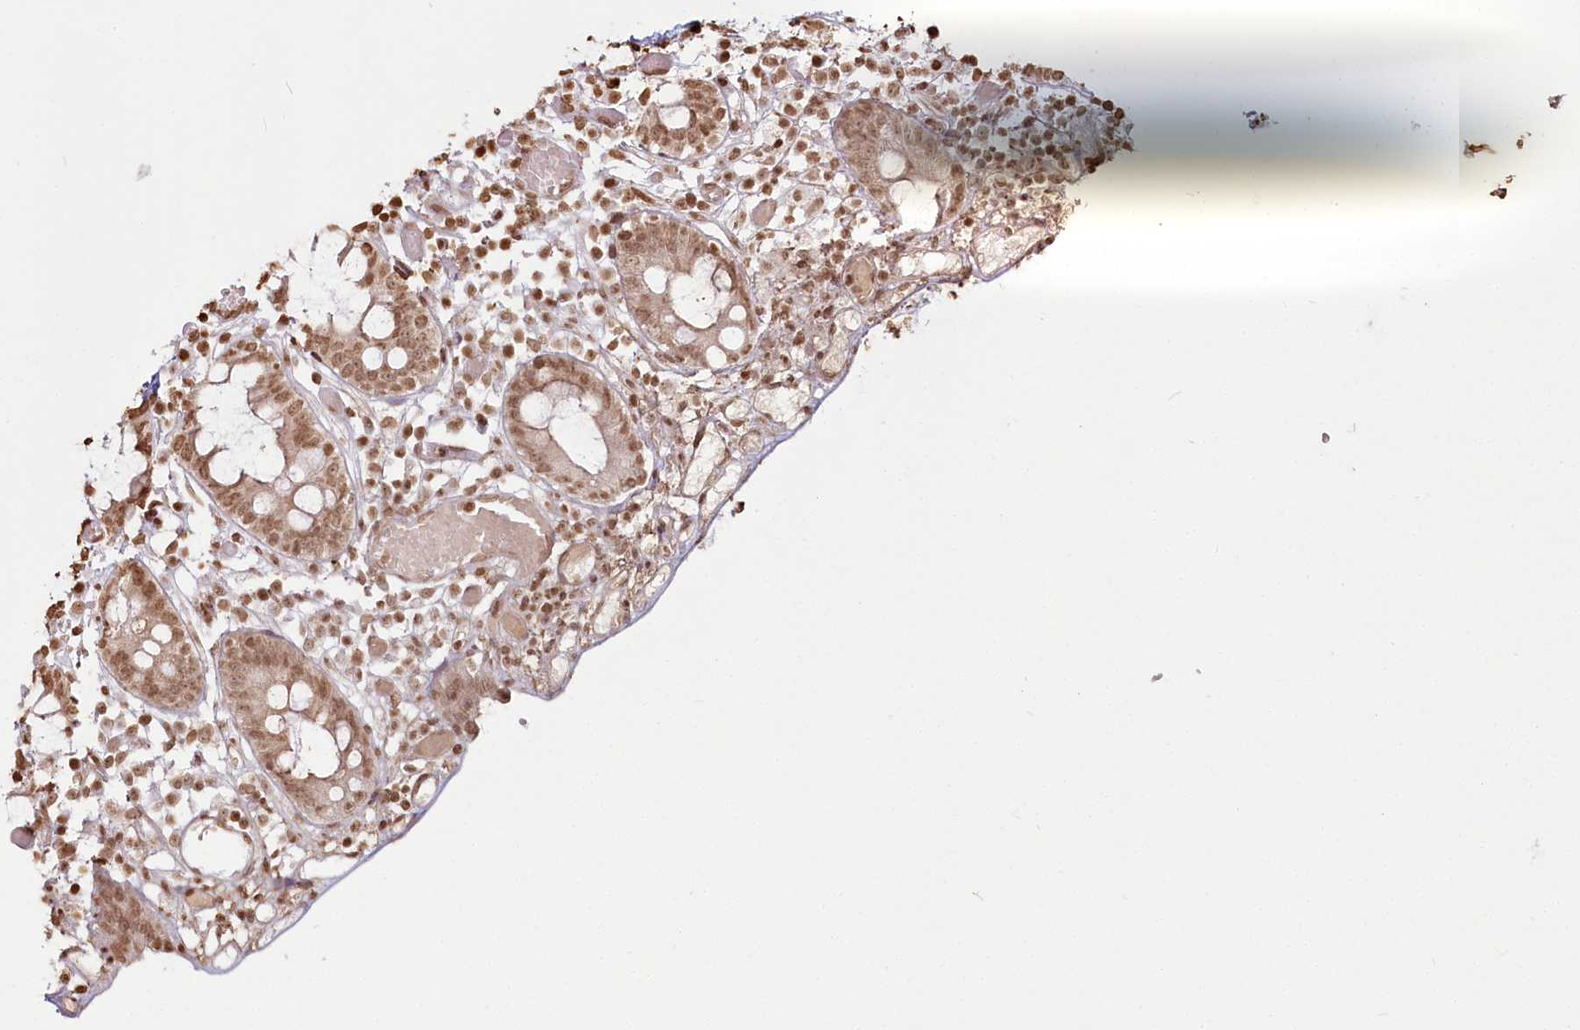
{"staining": {"intensity": "moderate", "quantity": ">75%", "location": "cytoplasmic/membranous,nuclear"}, "tissue": "colon", "cell_type": "Endothelial cells", "image_type": "normal", "snomed": [{"axis": "morphology", "description": "Normal tissue, NOS"}, {"axis": "topography", "description": "Colon"}], "caption": "Immunohistochemical staining of benign colon demonstrates medium levels of moderate cytoplasmic/membranous,nuclear positivity in about >75% of endothelial cells.", "gene": "FAM13A", "patient": {"sex": "male", "age": 14}}